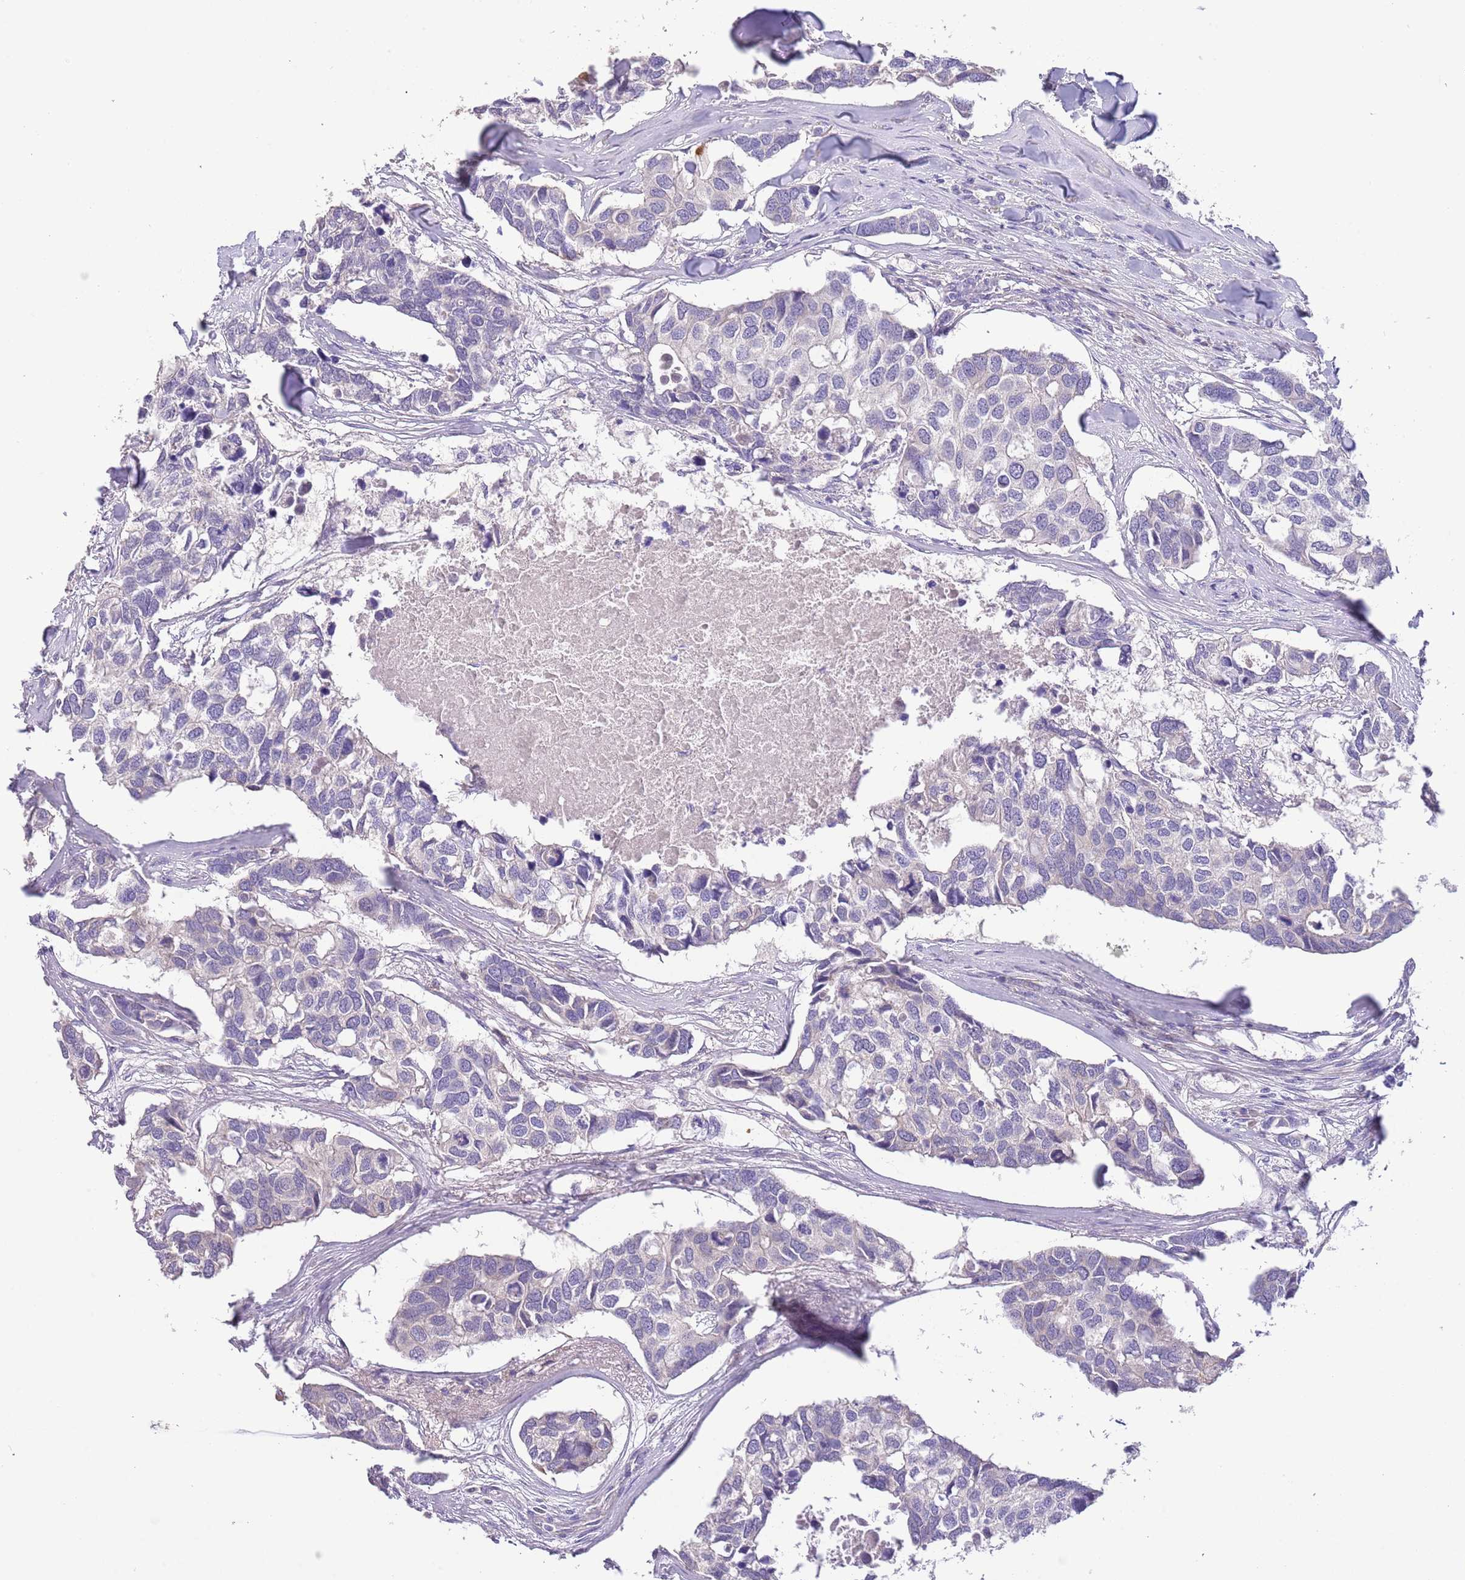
{"staining": {"intensity": "negative", "quantity": "none", "location": "none"}, "tissue": "breast cancer", "cell_type": "Tumor cells", "image_type": "cancer", "snomed": [{"axis": "morphology", "description": "Duct carcinoma"}, {"axis": "topography", "description": "Breast"}], "caption": "Photomicrograph shows no protein expression in tumor cells of breast cancer (invasive ductal carcinoma) tissue.", "gene": "ZNF658", "patient": {"sex": "female", "age": 83}}